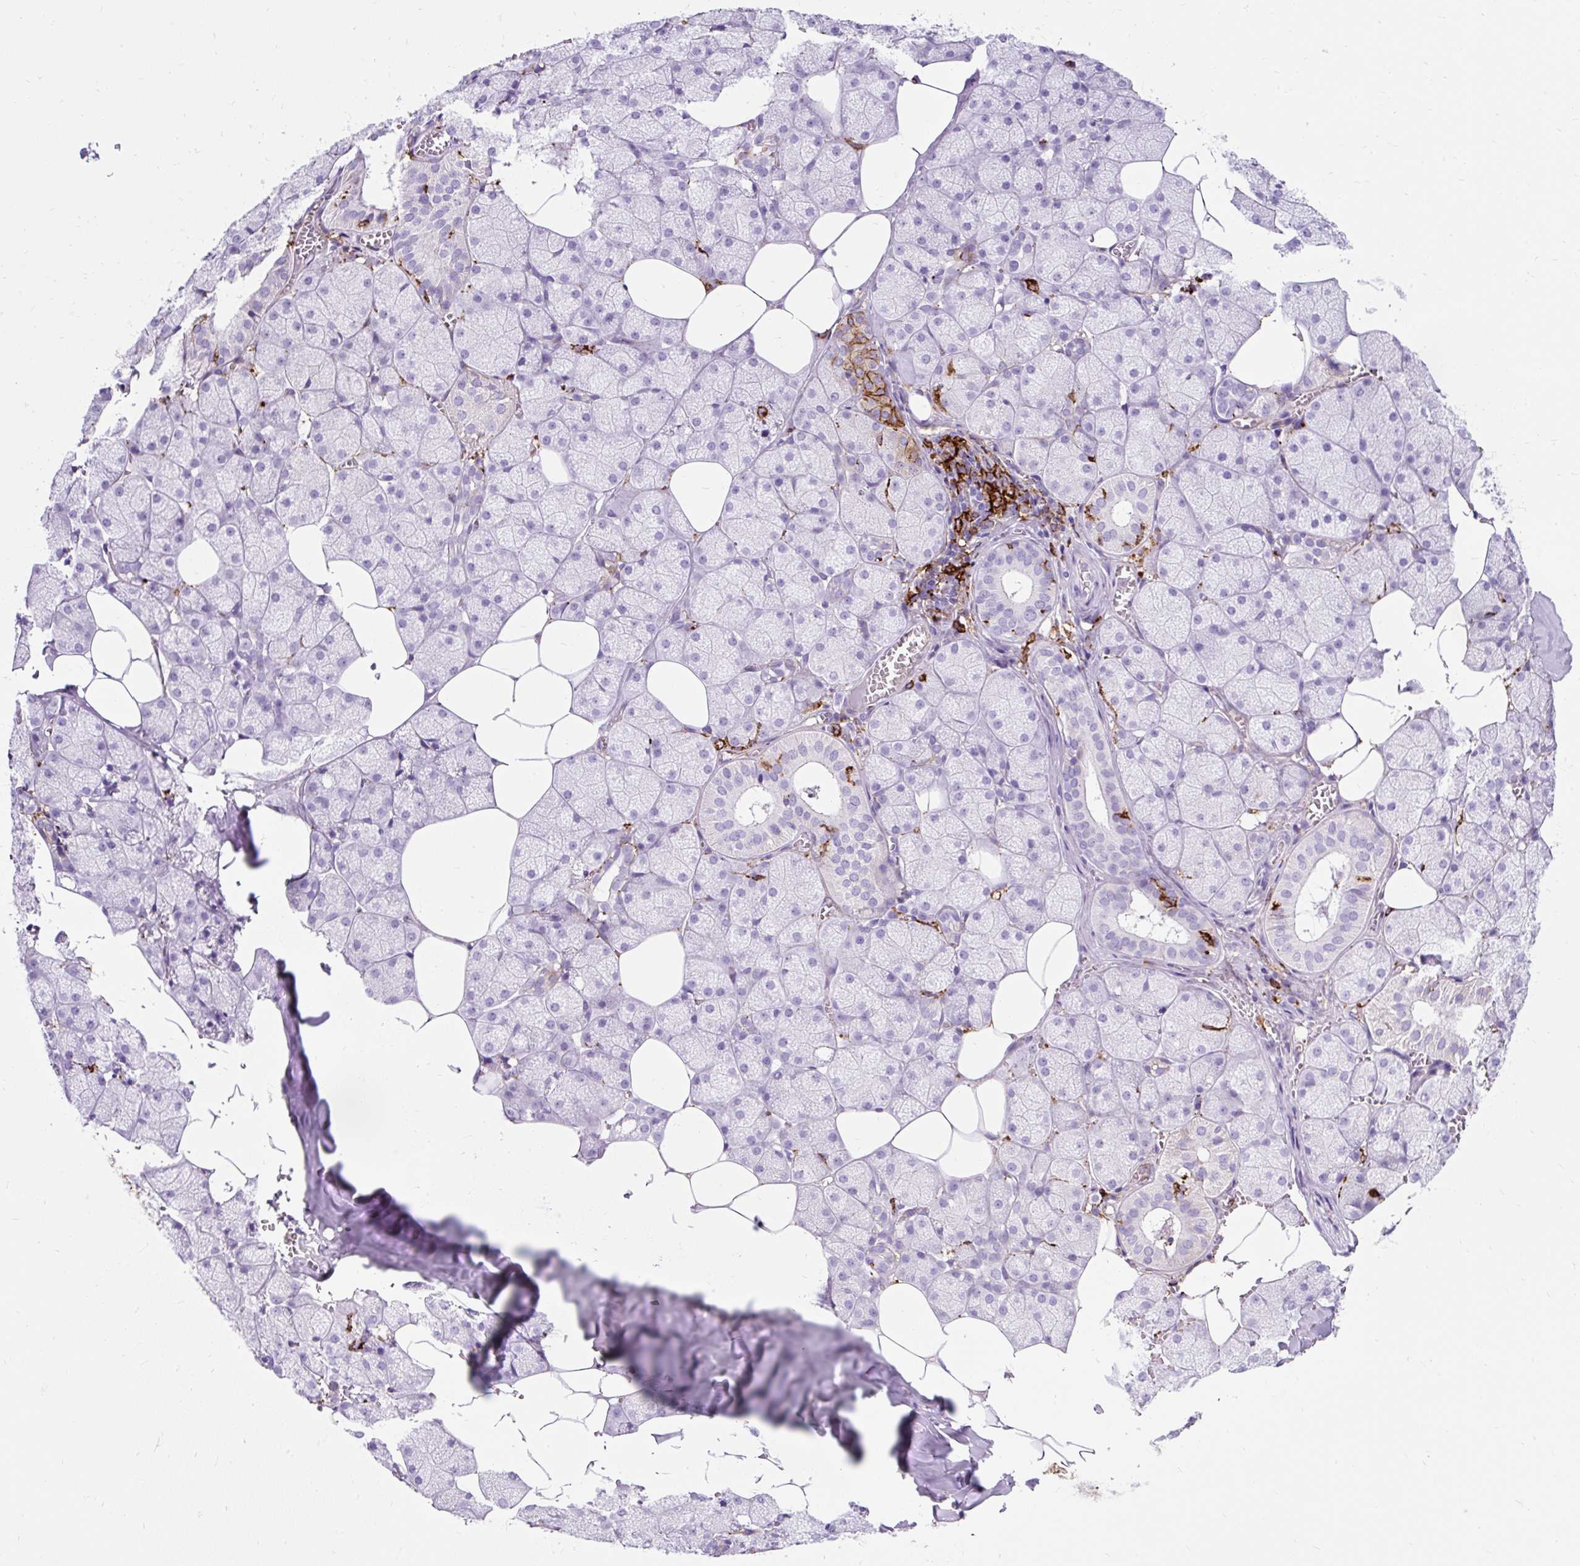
{"staining": {"intensity": "moderate", "quantity": "25%-75%", "location": "cytoplasmic/membranous"}, "tissue": "salivary gland", "cell_type": "Glandular cells", "image_type": "normal", "snomed": [{"axis": "morphology", "description": "Normal tissue, NOS"}, {"axis": "topography", "description": "Salivary gland"}, {"axis": "topography", "description": "Peripheral nerve tissue"}], "caption": "Salivary gland stained with a brown dye exhibits moderate cytoplasmic/membranous positive staining in approximately 25%-75% of glandular cells.", "gene": "HLA", "patient": {"sex": "male", "age": 38}}